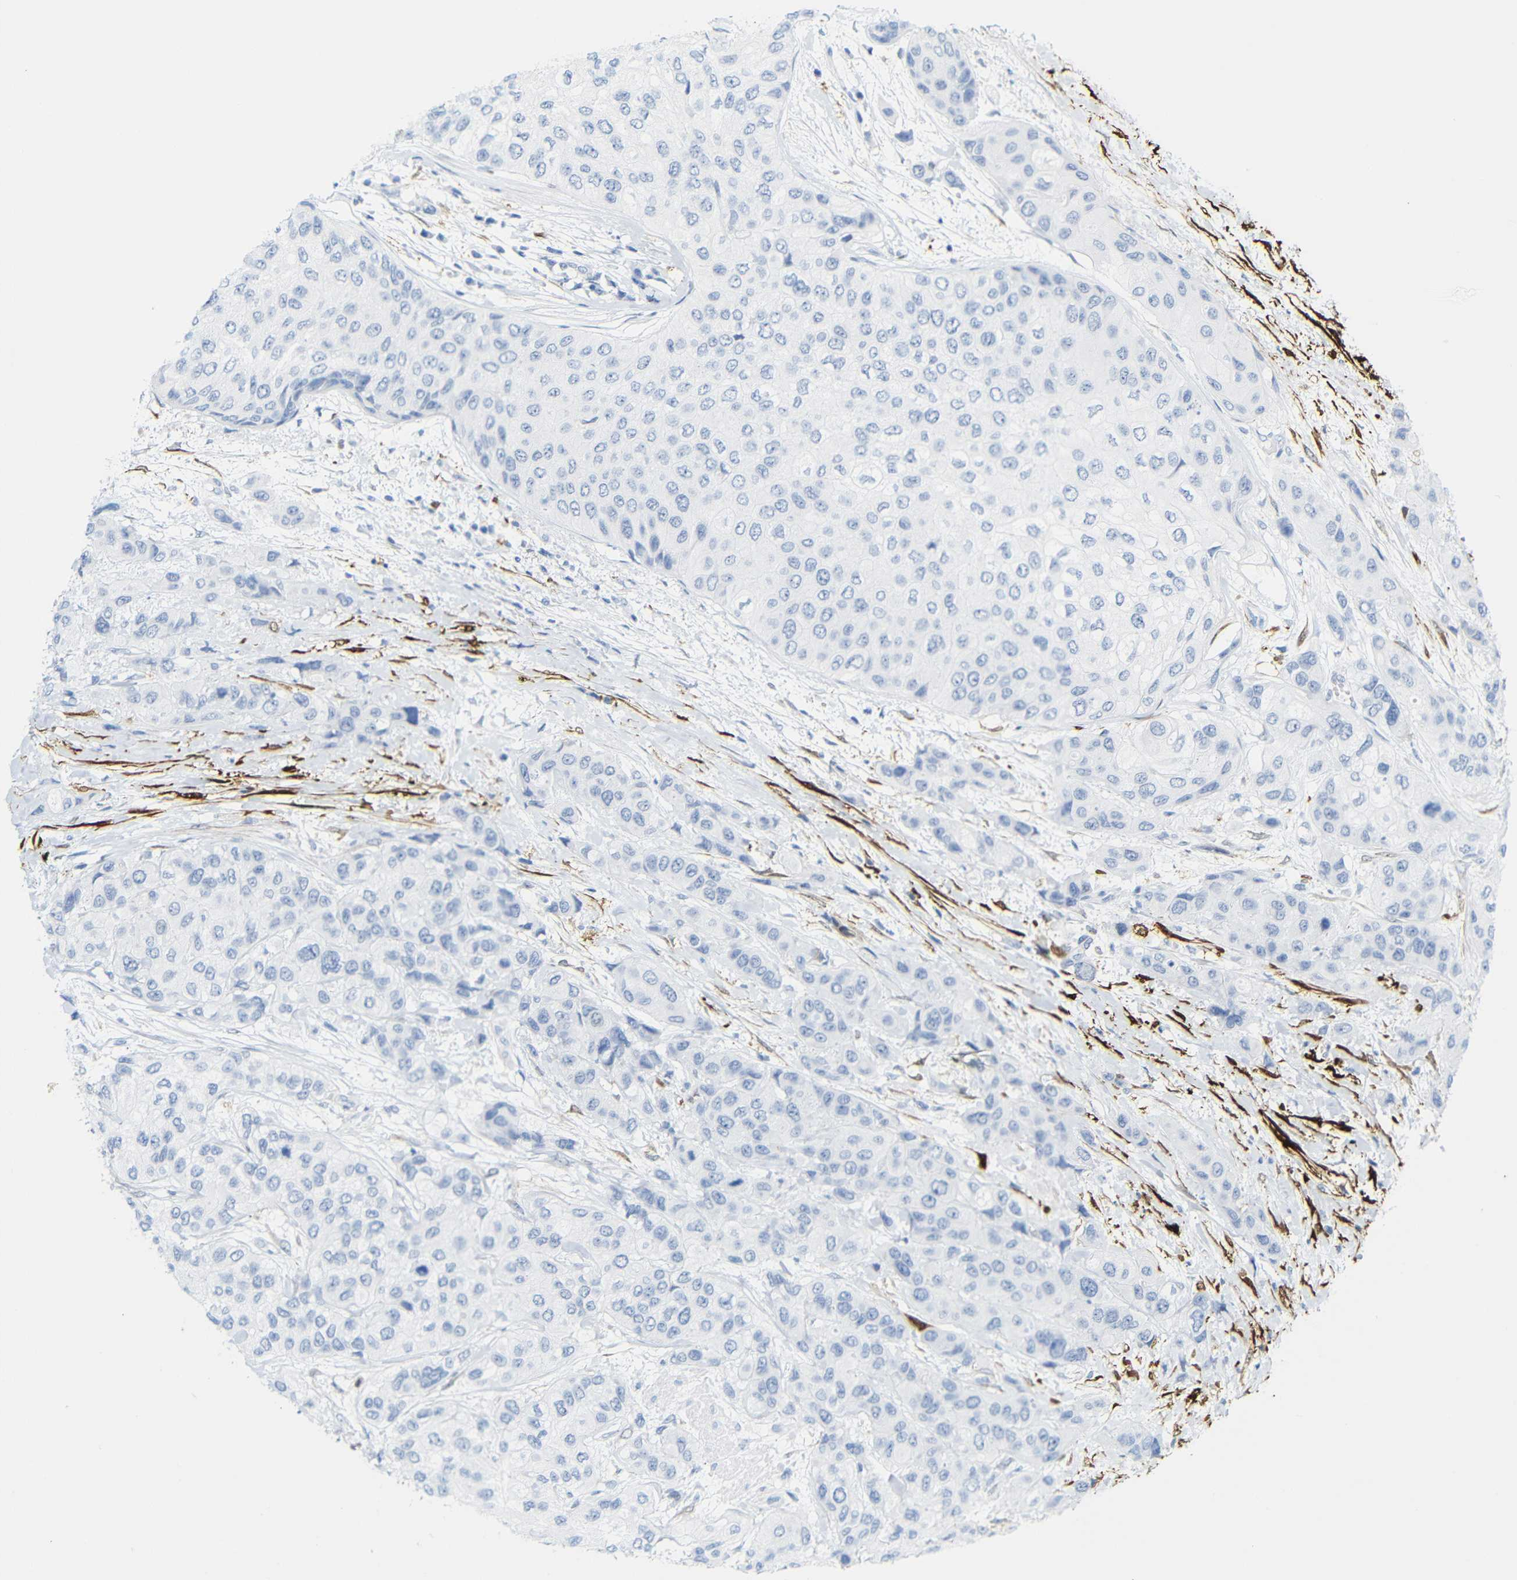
{"staining": {"intensity": "negative", "quantity": "none", "location": "none"}, "tissue": "urothelial cancer", "cell_type": "Tumor cells", "image_type": "cancer", "snomed": [{"axis": "morphology", "description": "Urothelial carcinoma, High grade"}, {"axis": "topography", "description": "Urinary bladder"}], "caption": "This is an IHC photomicrograph of urothelial cancer. There is no expression in tumor cells.", "gene": "MT1A", "patient": {"sex": "female", "age": 56}}